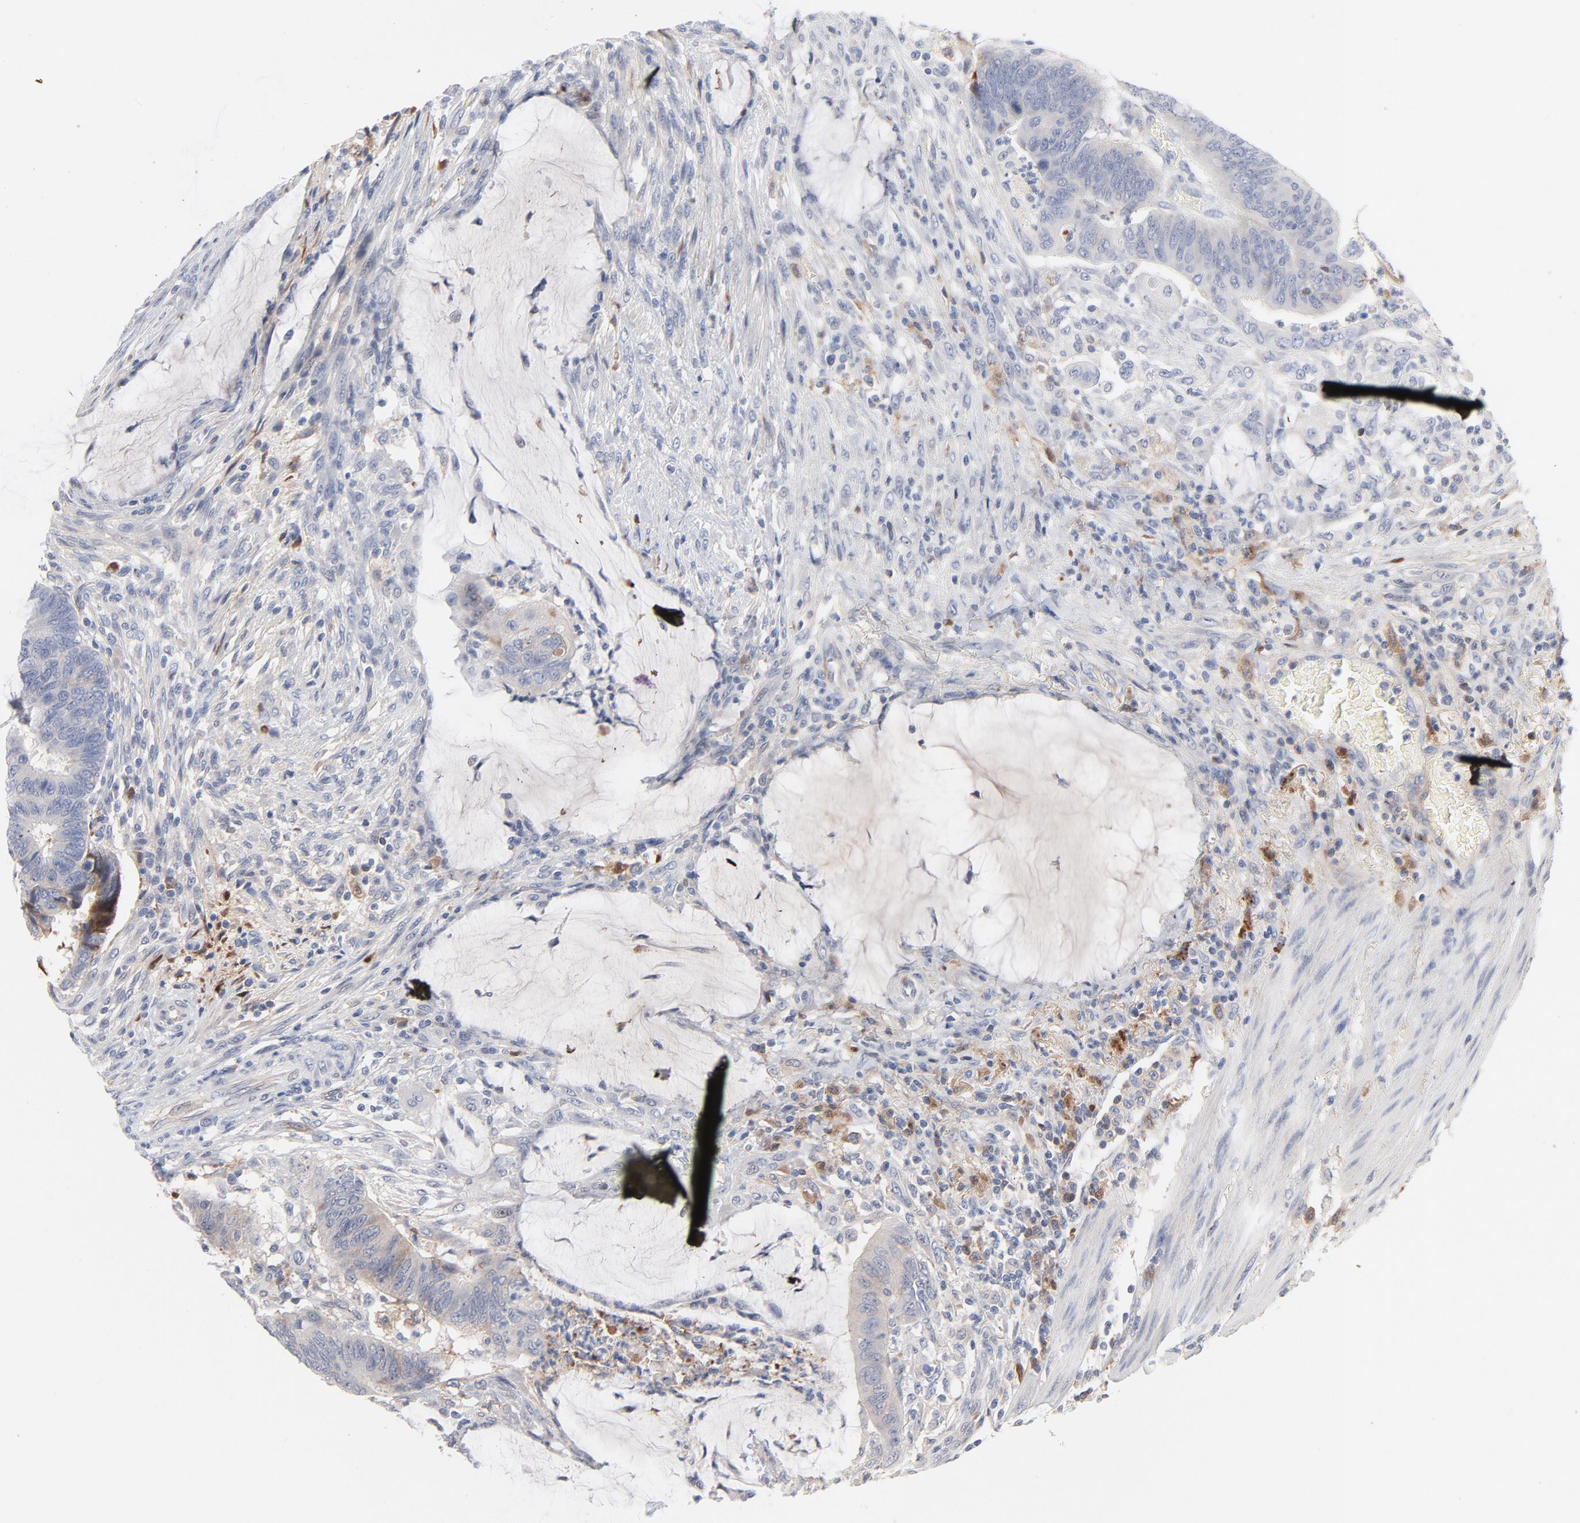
{"staining": {"intensity": "negative", "quantity": "none", "location": "none"}, "tissue": "colorectal cancer", "cell_type": "Tumor cells", "image_type": "cancer", "snomed": [{"axis": "morphology", "description": "Normal tissue, NOS"}, {"axis": "morphology", "description": "Adenocarcinoma, NOS"}, {"axis": "topography", "description": "Rectum"}], "caption": "Tumor cells are negative for brown protein staining in adenocarcinoma (colorectal).", "gene": "SERPINA4", "patient": {"sex": "male", "age": 92}}